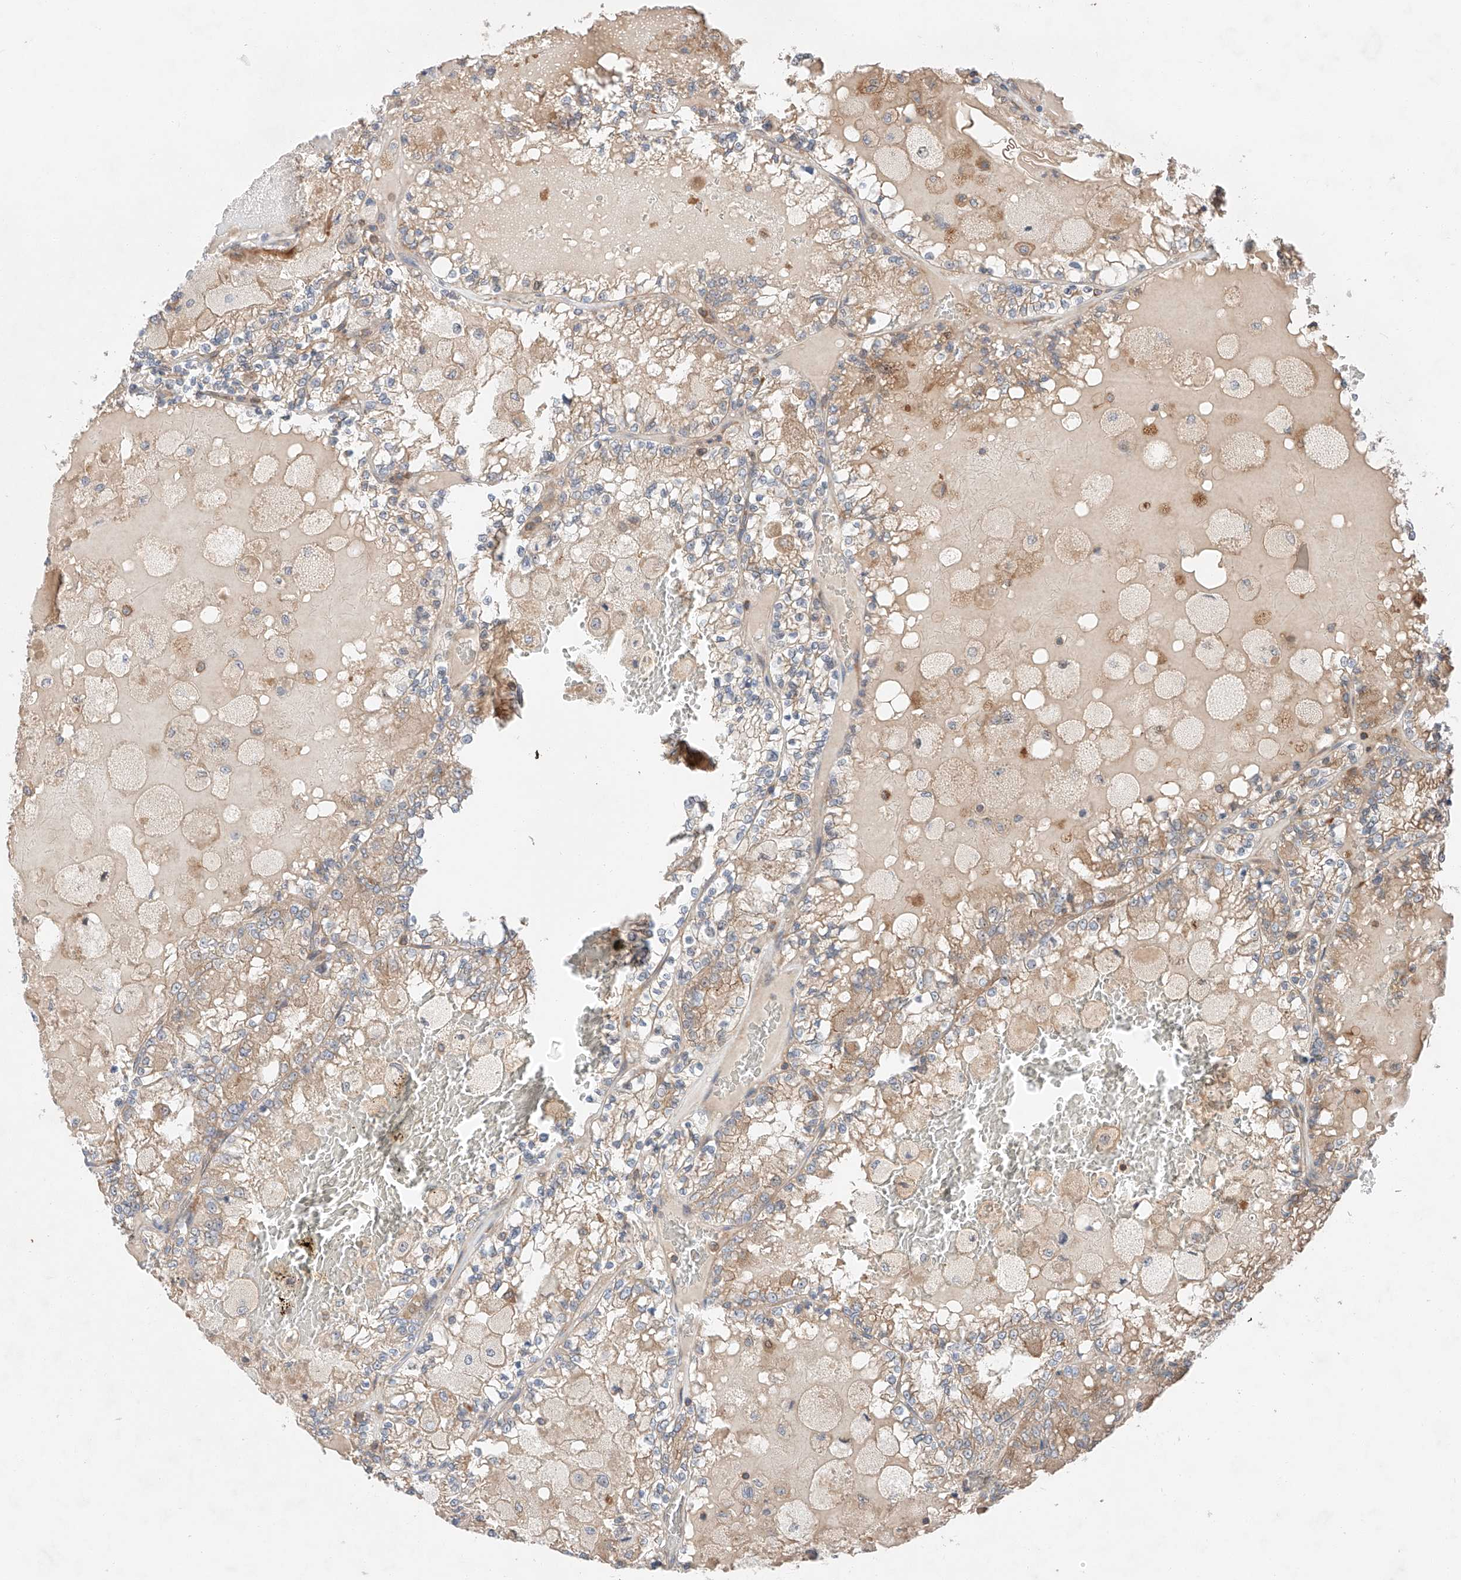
{"staining": {"intensity": "weak", "quantity": ">75%", "location": "cytoplasmic/membranous"}, "tissue": "renal cancer", "cell_type": "Tumor cells", "image_type": "cancer", "snomed": [{"axis": "morphology", "description": "Adenocarcinoma, NOS"}, {"axis": "topography", "description": "Kidney"}], "caption": "Protein staining of renal cancer (adenocarcinoma) tissue exhibits weak cytoplasmic/membranous staining in approximately >75% of tumor cells.", "gene": "RUSC1", "patient": {"sex": "female", "age": 56}}